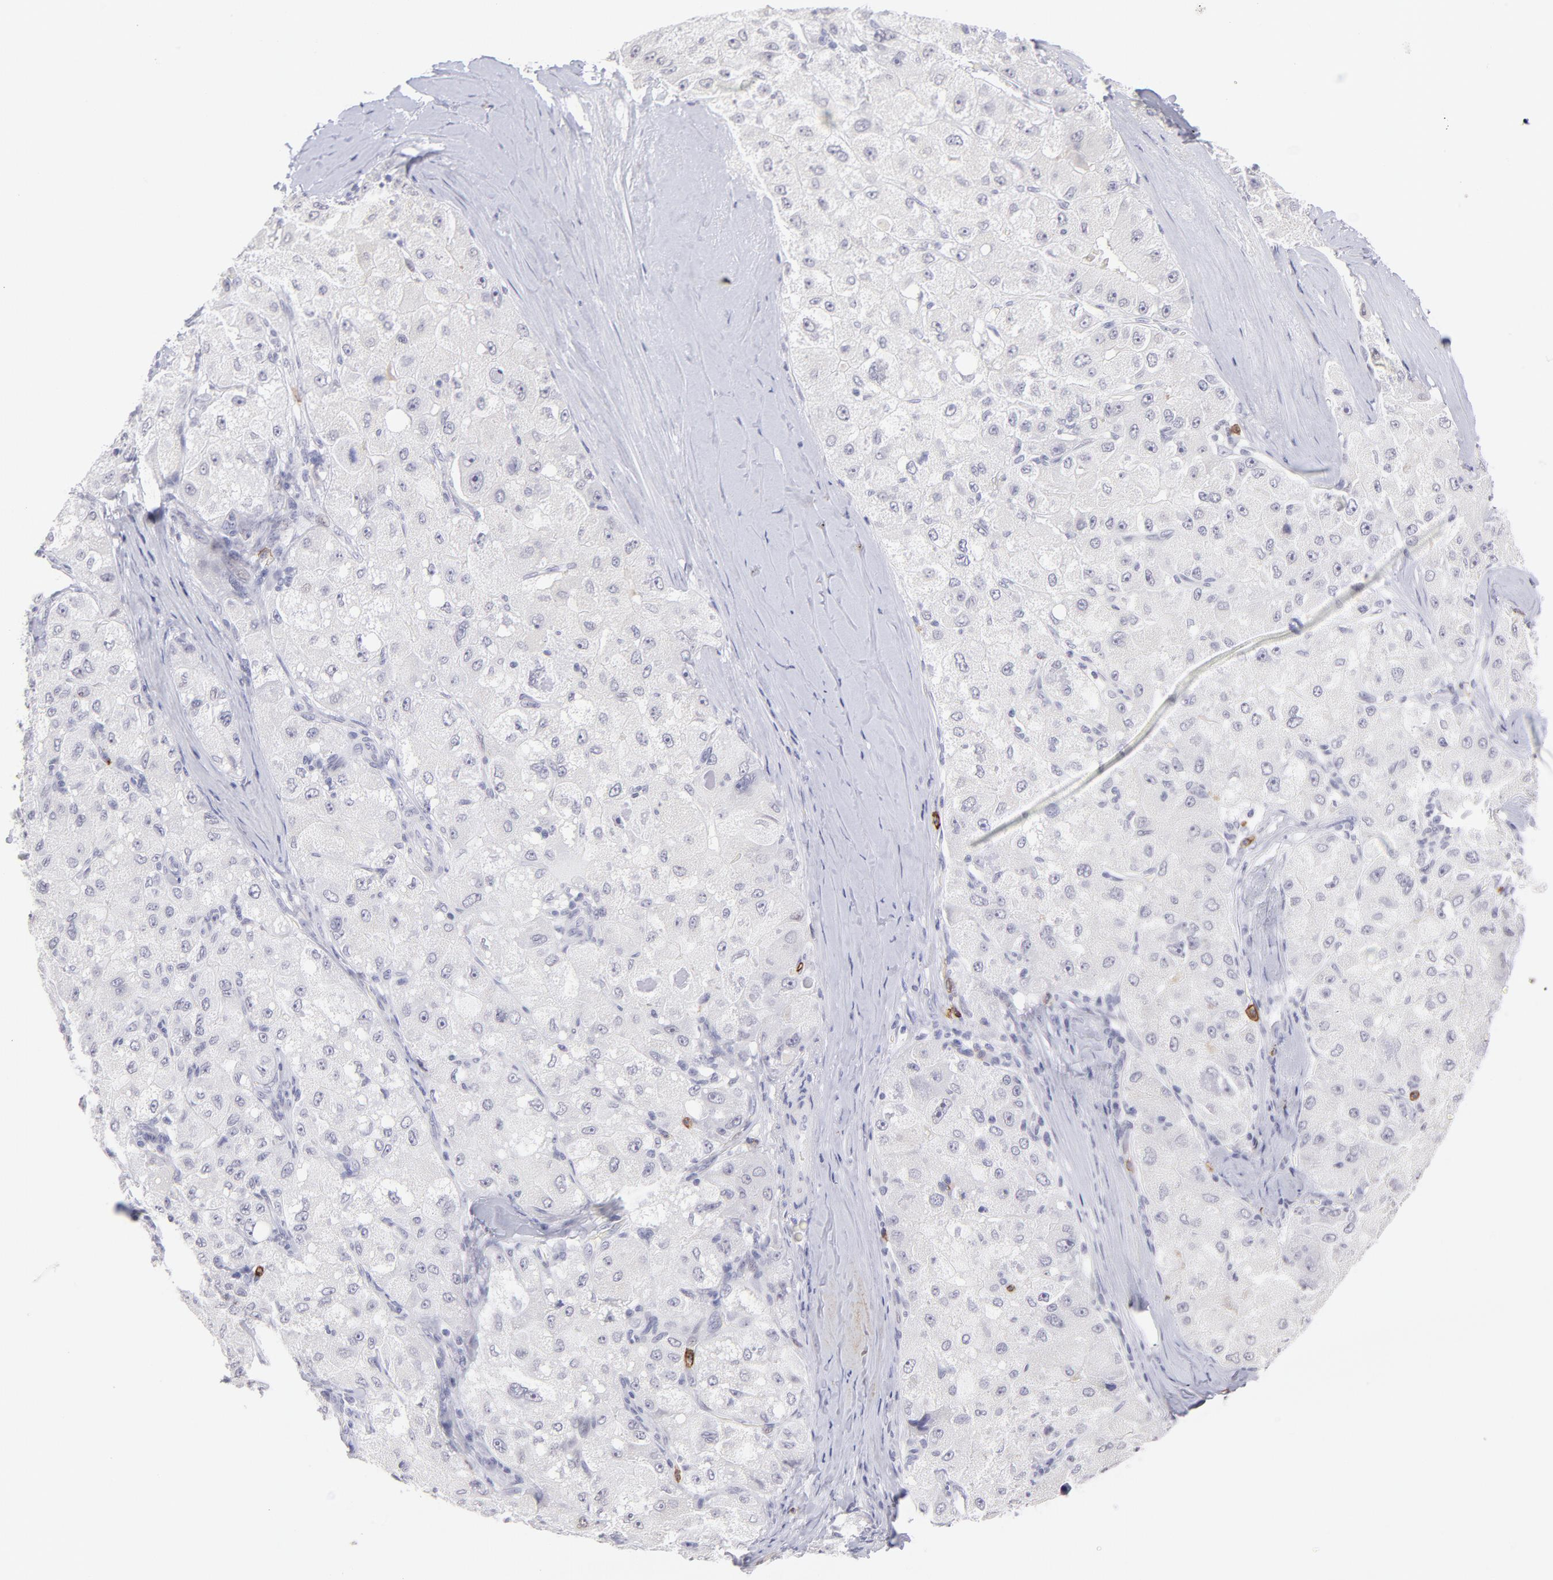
{"staining": {"intensity": "negative", "quantity": "none", "location": "none"}, "tissue": "liver cancer", "cell_type": "Tumor cells", "image_type": "cancer", "snomed": [{"axis": "morphology", "description": "Carcinoma, Hepatocellular, NOS"}, {"axis": "topography", "description": "Liver"}], "caption": "Immunohistochemistry (IHC) image of liver cancer stained for a protein (brown), which reveals no staining in tumor cells.", "gene": "LTB4R", "patient": {"sex": "male", "age": 80}}